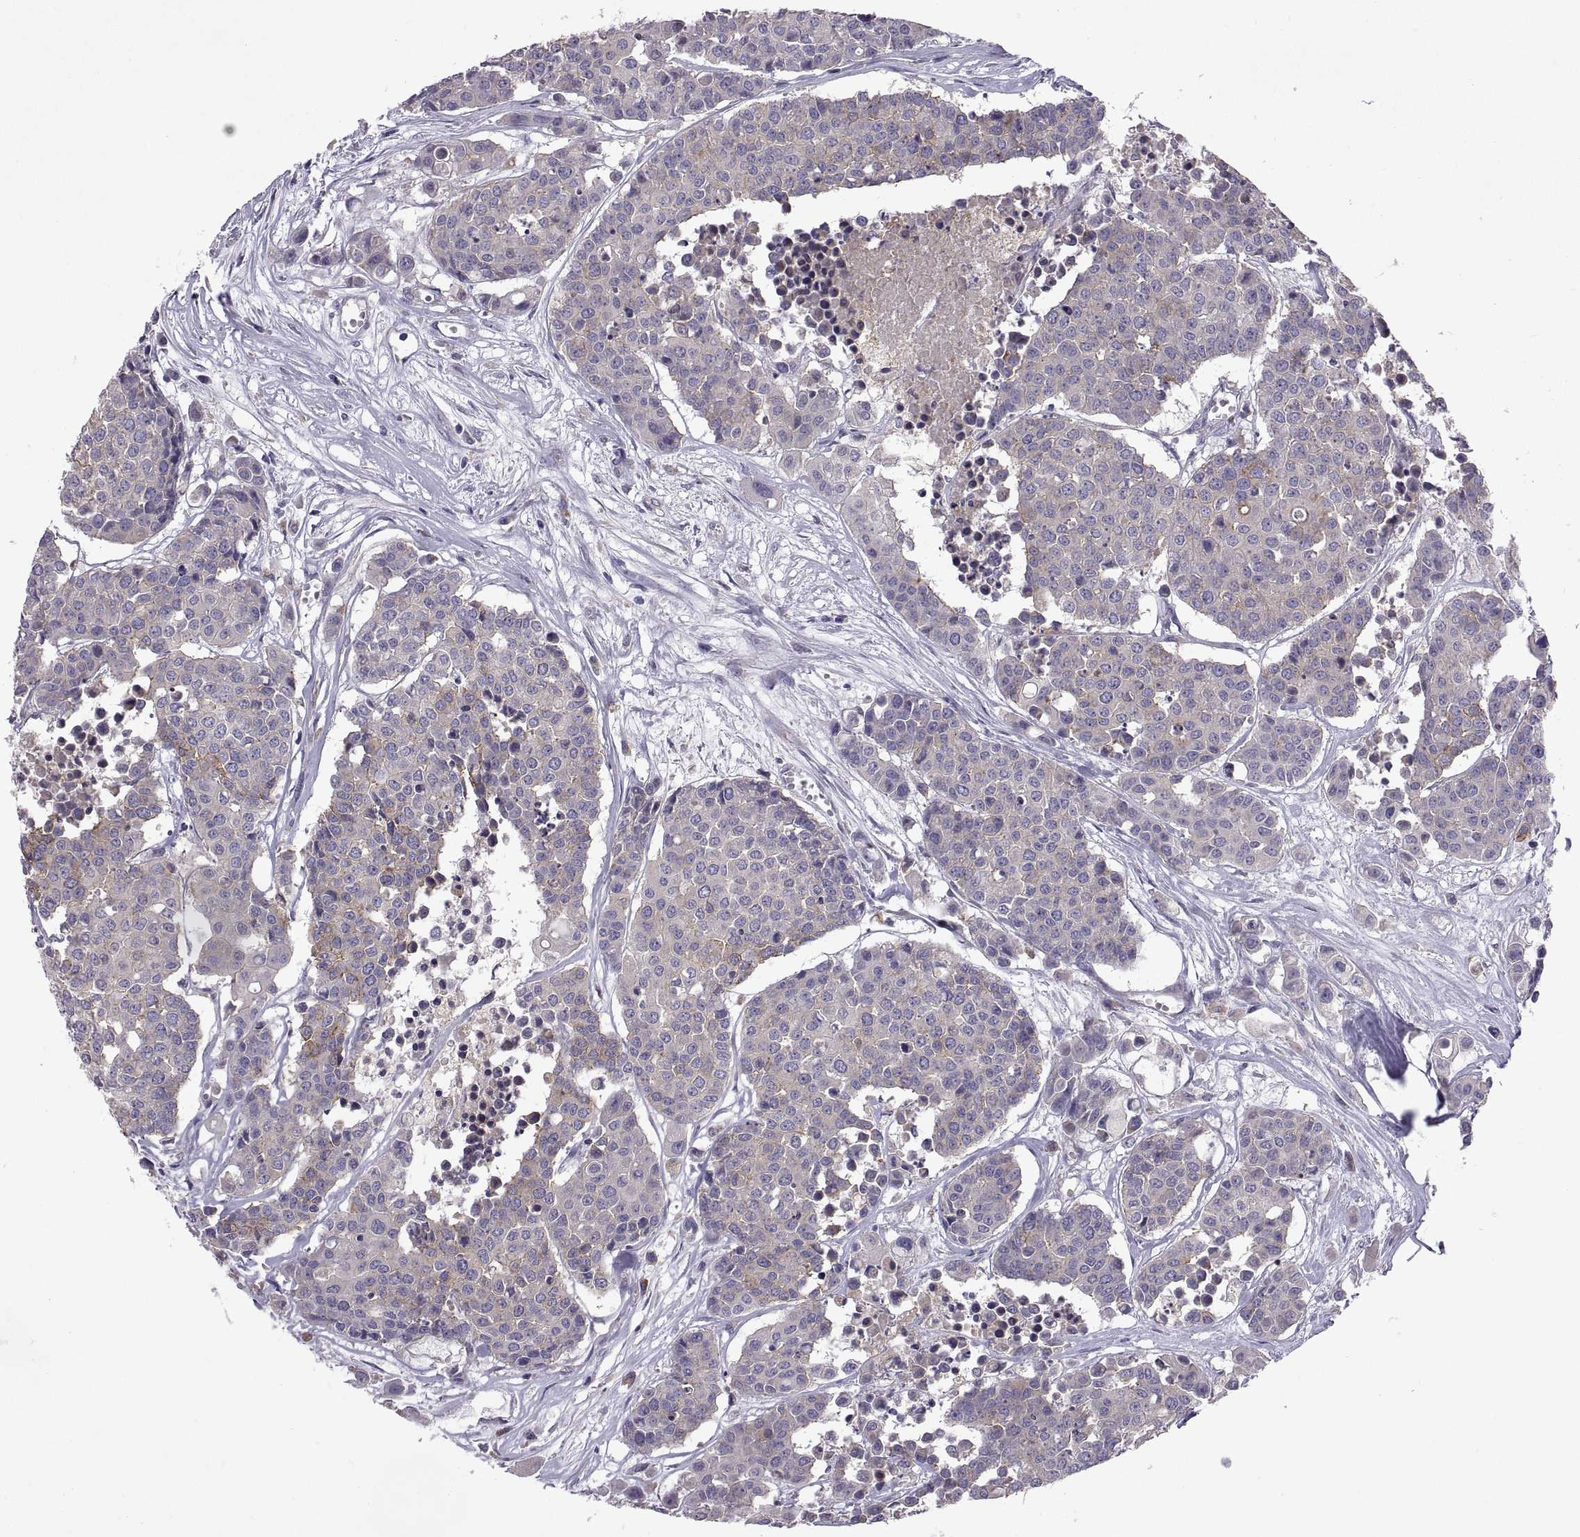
{"staining": {"intensity": "weak", "quantity": "<25%", "location": "cytoplasmic/membranous"}, "tissue": "carcinoid", "cell_type": "Tumor cells", "image_type": "cancer", "snomed": [{"axis": "morphology", "description": "Carcinoid, malignant, NOS"}, {"axis": "topography", "description": "Colon"}], "caption": "High power microscopy micrograph of an immunohistochemistry (IHC) histopathology image of carcinoid, revealing no significant staining in tumor cells.", "gene": "ARSL", "patient": {"sex": "male", "age": 81}}